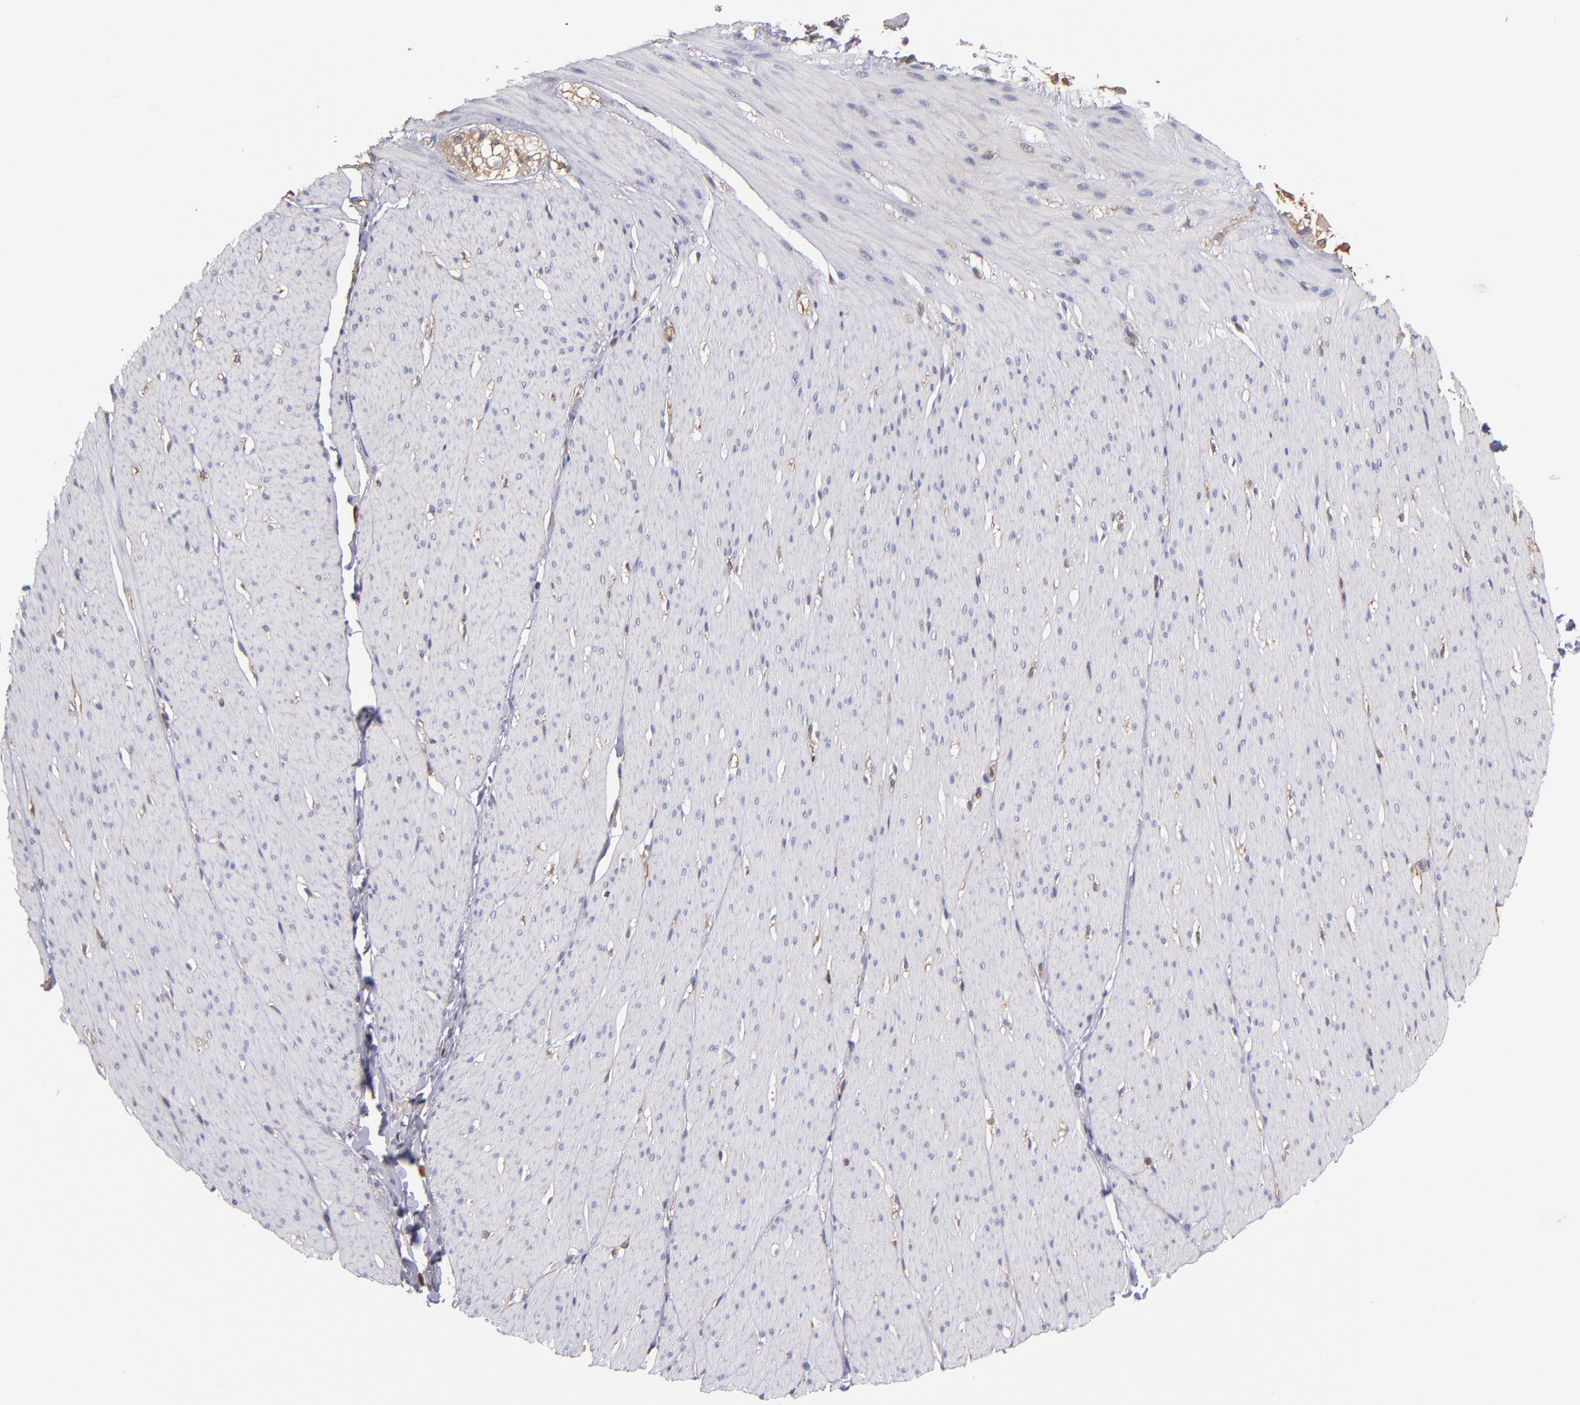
{"staining": {"intensity": "negative", "quantity": "none", "location": "none"}, "tissue": "smooth muscle", "cell_type": "Smooth muscle cells", "image_type": "normal", "snomed": [{"axis": "morphology", "description": "Normal tissue, NOS"}, {"axis": "topography", "description": "Smooth muscle"}, {"axis": "topography", "description": "Colon"}], "caption": "Immunohistochemistry micrograph of unremarkable smooth muscle: smooth muscle stained with DAB (3,3'-diaminobenzidine) reveals no significant protein positivity in smooth muscle cells.", "gene": "ABCC1", "patient": {"sex": "male", "age": 67}}